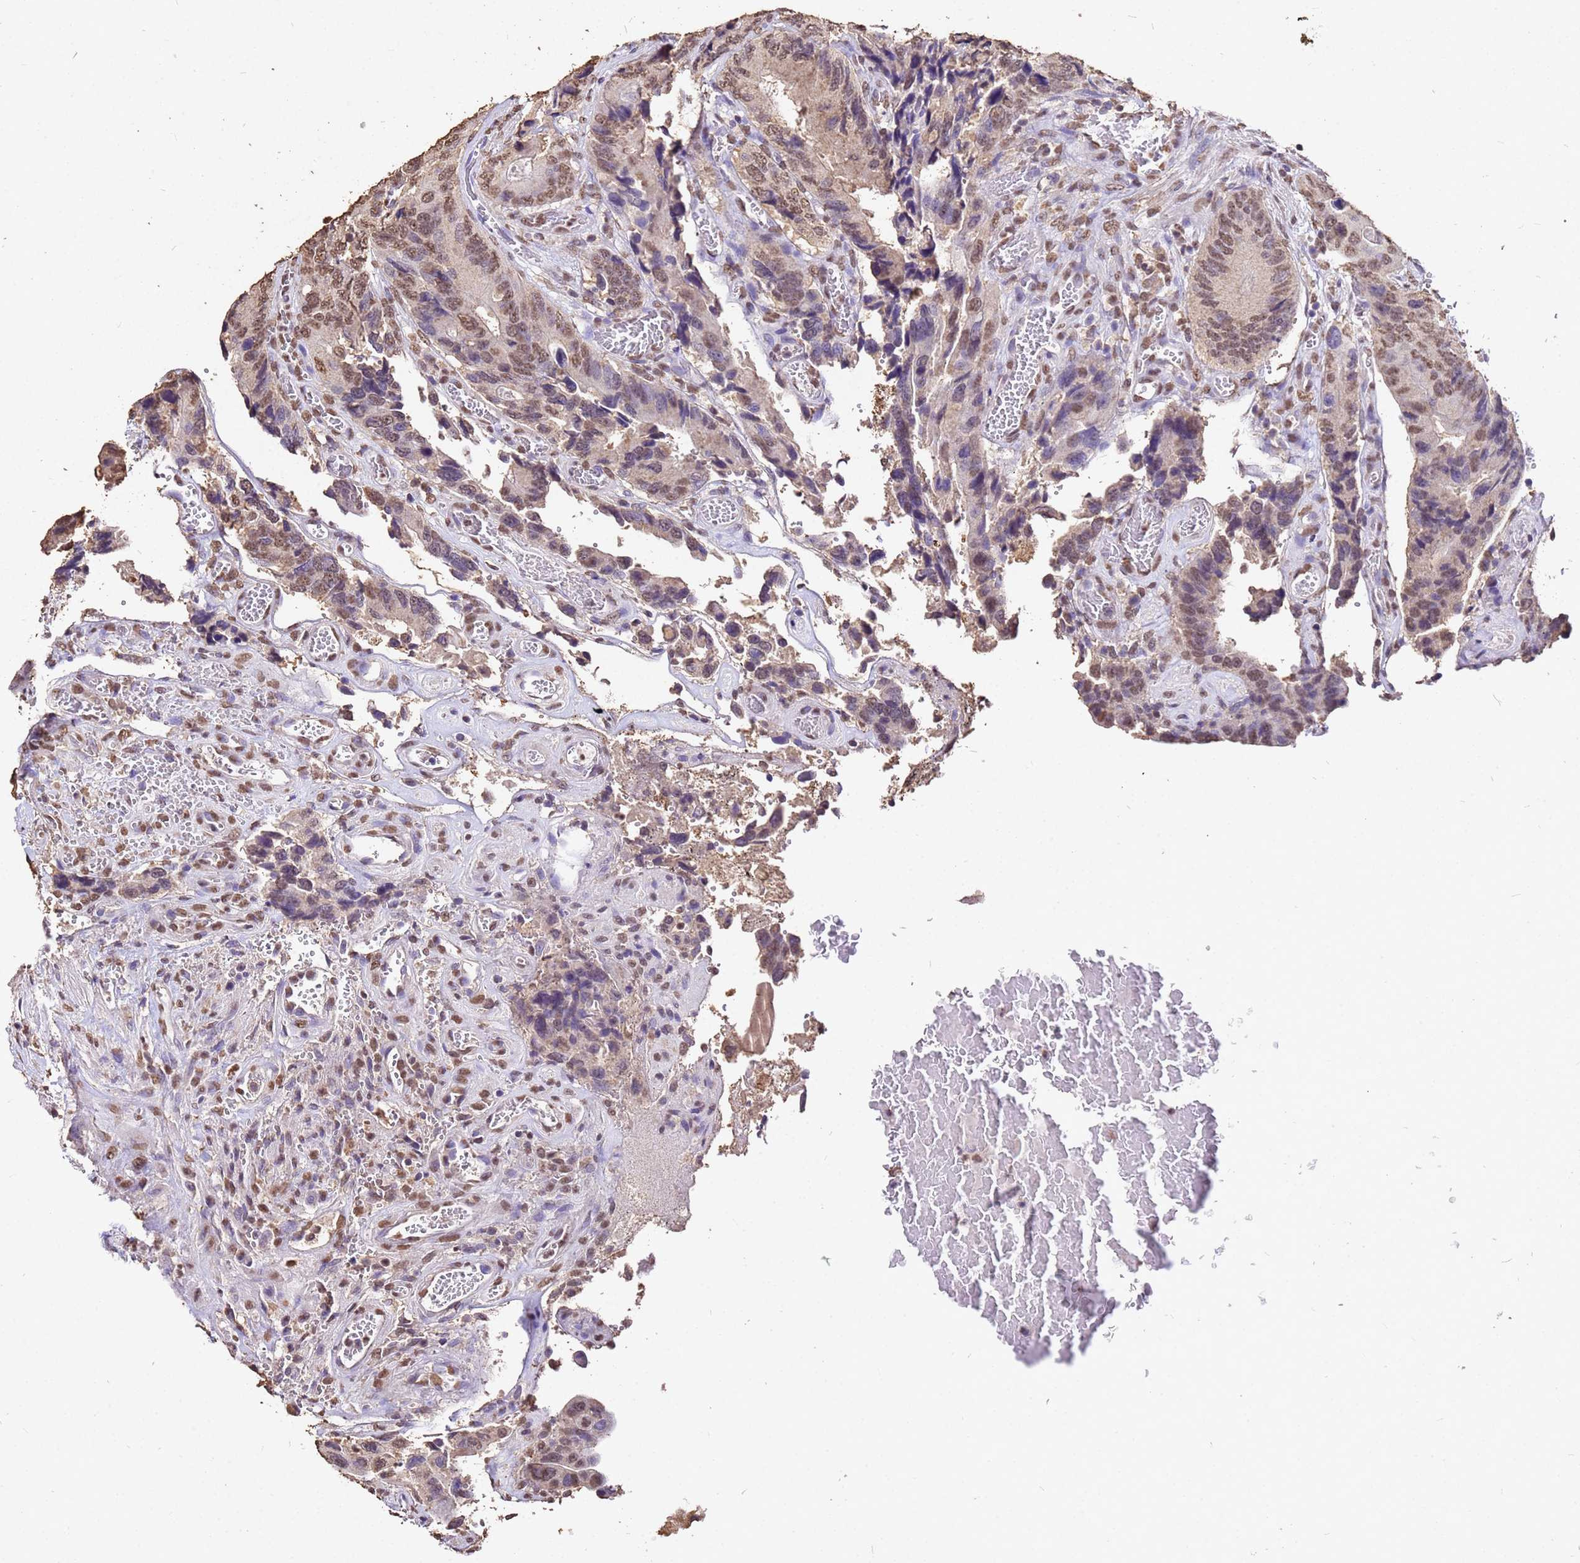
{"staining": {"intensity": "moderate", "quantity": ">75%", "location": "nuclear"}, "tissue": "colorectal cancer", "cell_type": "Tumor cells", "image_type": "cancer", "snomed": [{"axis": "morphology", "description": "Adenocarcinoma, NOS"}, {"axis": "topography", "description": "Colon"}], "caption": "The immunohistochemical stain highlights moderate nuclear expression in tumor cells of adenocarcinoma (colorectal) tissue.", "gene": "MYOCD", "patient": {"sex": "male", "age": 84}}